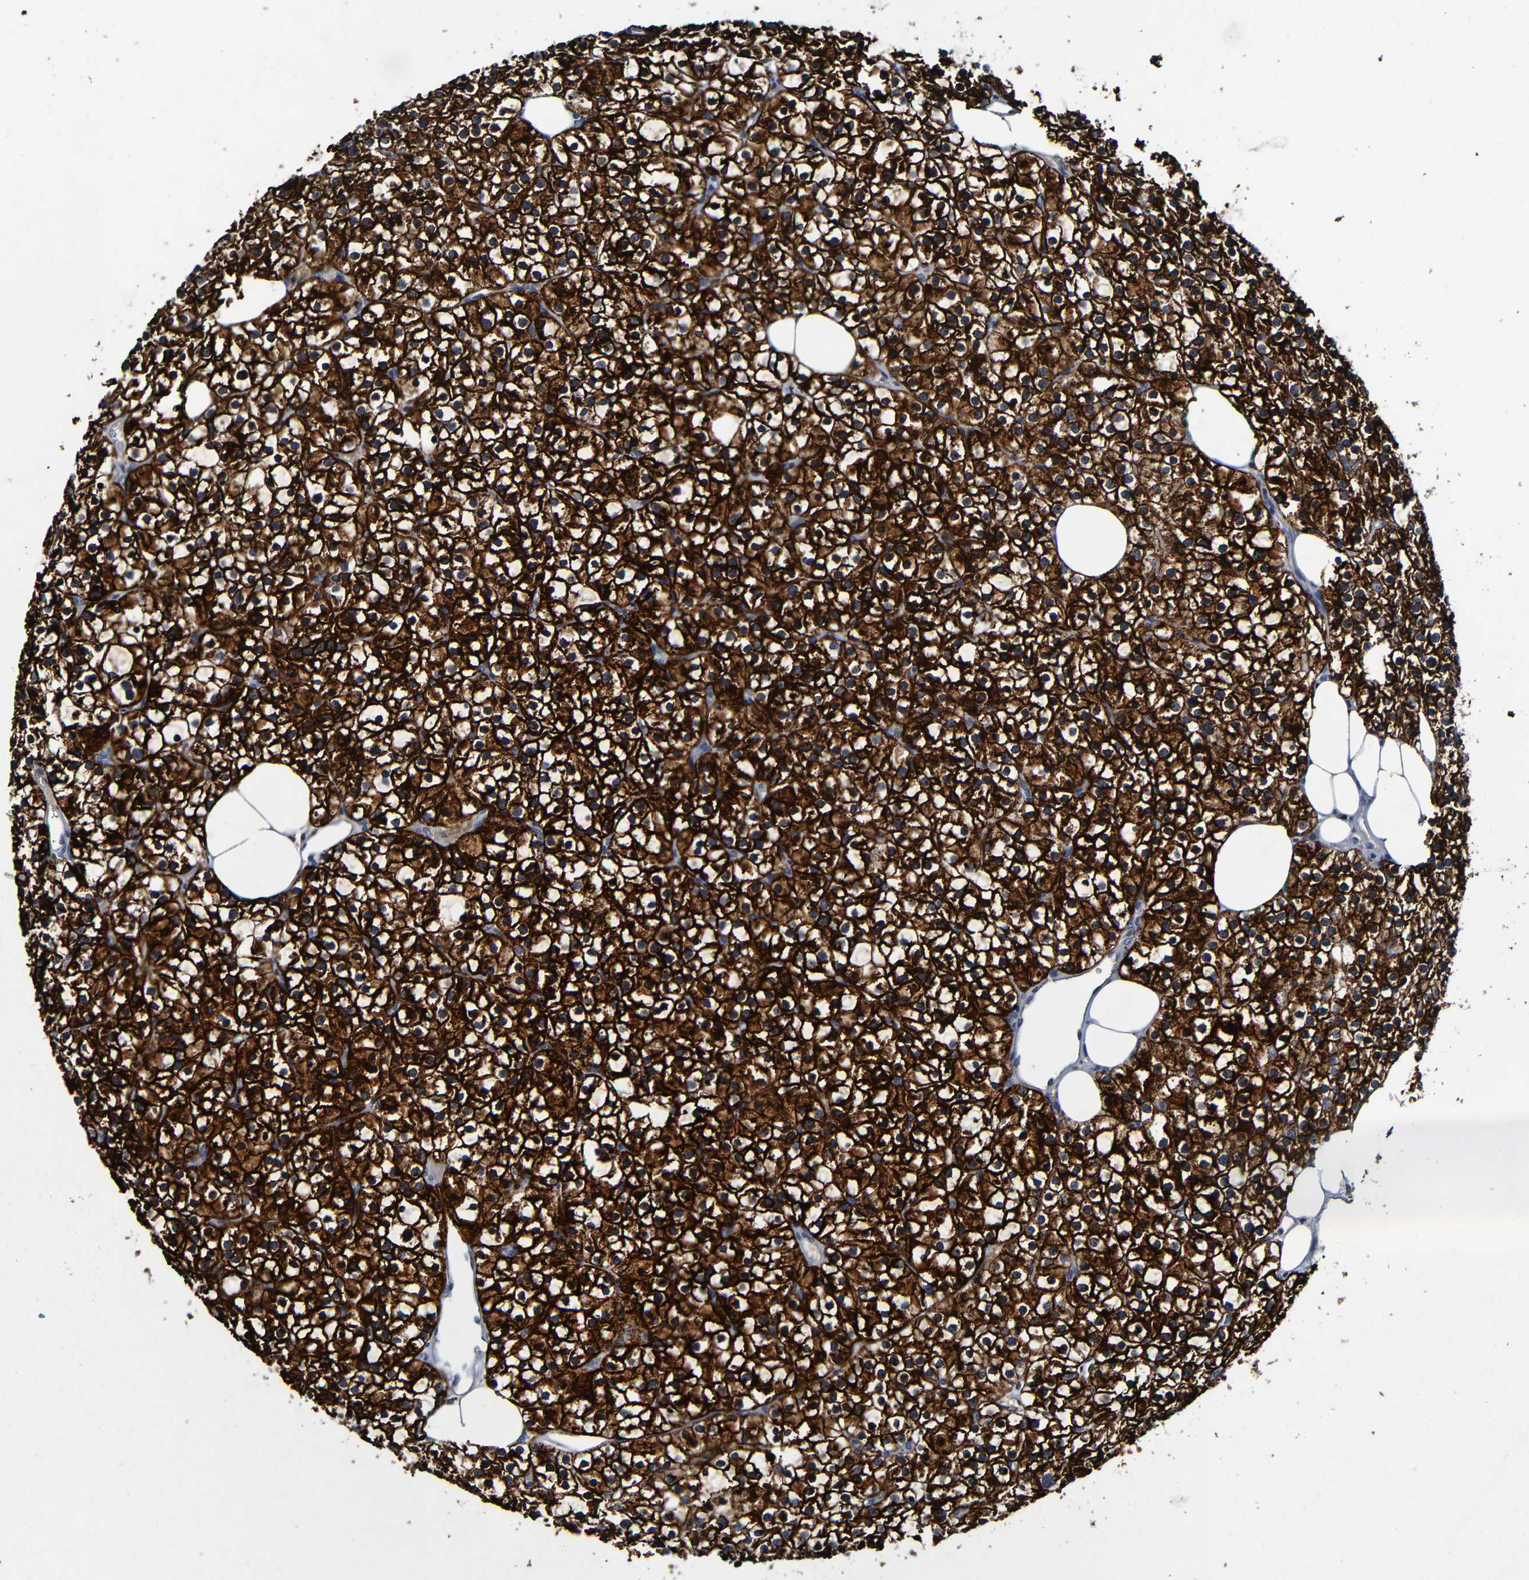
{"staining": {"intensity": "strong", "quantity": ">75%", "location": "cytoplasmic/membranous"}, "tissue": "parathyroid gland", "cell_type": "Glandular cells", "image_type": "normal", "snomed": [{"axis": "morphology", "description": "Normal tissue, NOS"}, {"axis": "morphology", "description": "Adenoma, NOS"}, {"axis": "topography", "description": "Parathyroid gland"}], "caption": "Glandular cells demonstrate strong cytoplasmic/membranous staining in about >75% of cells in benign parathyroid gland. The staining was performed using DAB, with brown indicating positive protein expression. Nuclei are stained blue with hematoxylin.", "gene": "LRRC70", "patient": {"sex": "female", "age": 70}}